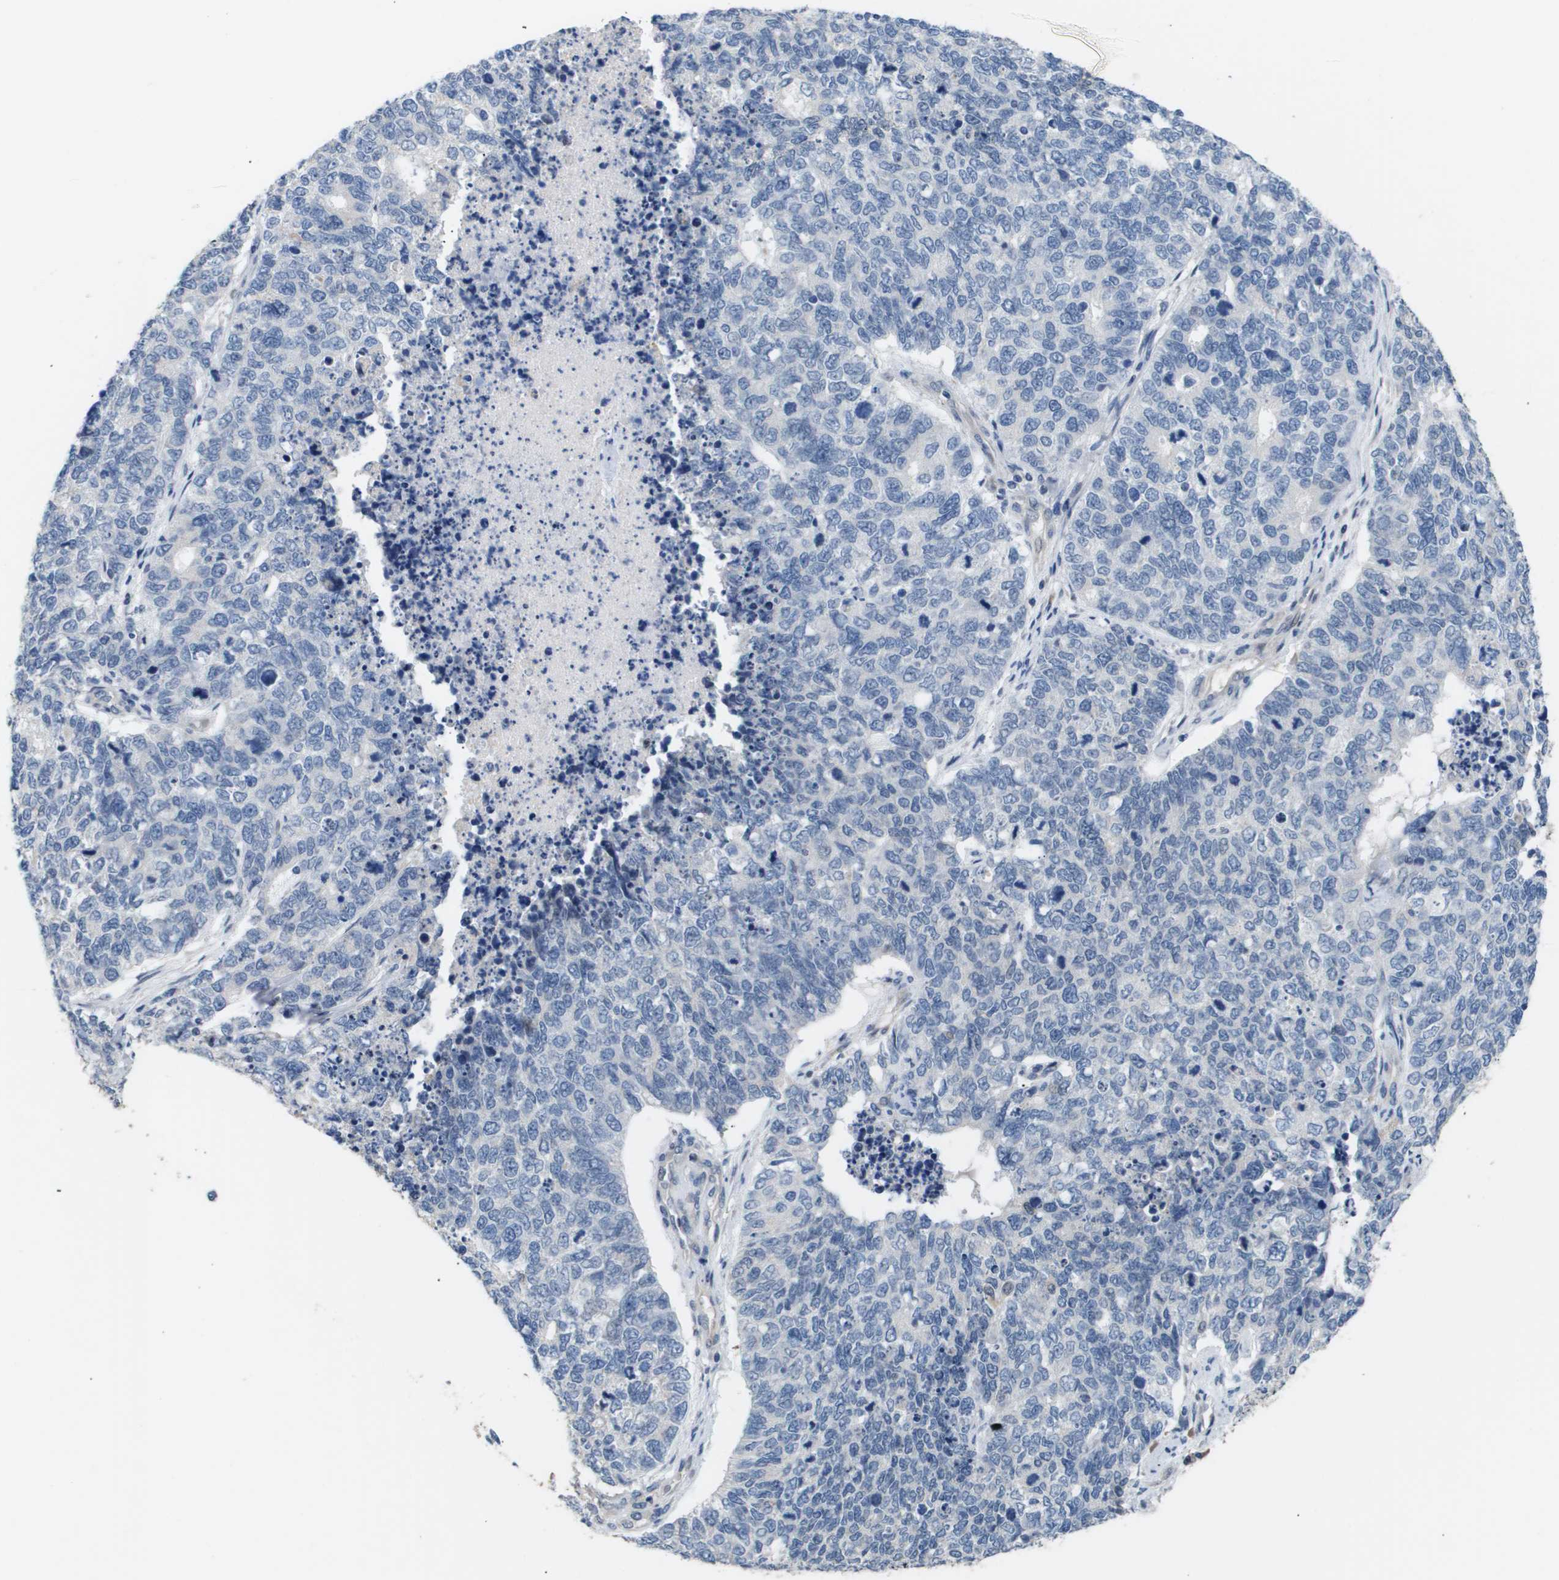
{"staining": {"intensity": "negative", "quantity": "none", "location": "none"}, "tissue": "cervical cancer", "cell_type": "Tumor cells", "image_type": "cancer", "snomed": [{"axis": "morphology", "description": "Squamous cell carcinoma, NOS"}, {"axis": "topography", "description": "Cervix"}], "caption": "There is no significant positivity in tumor cells of cervical squamous cell carcinoma.", "gene": "AKR1A1", "patient": {"sex": "female", "age": 63}}